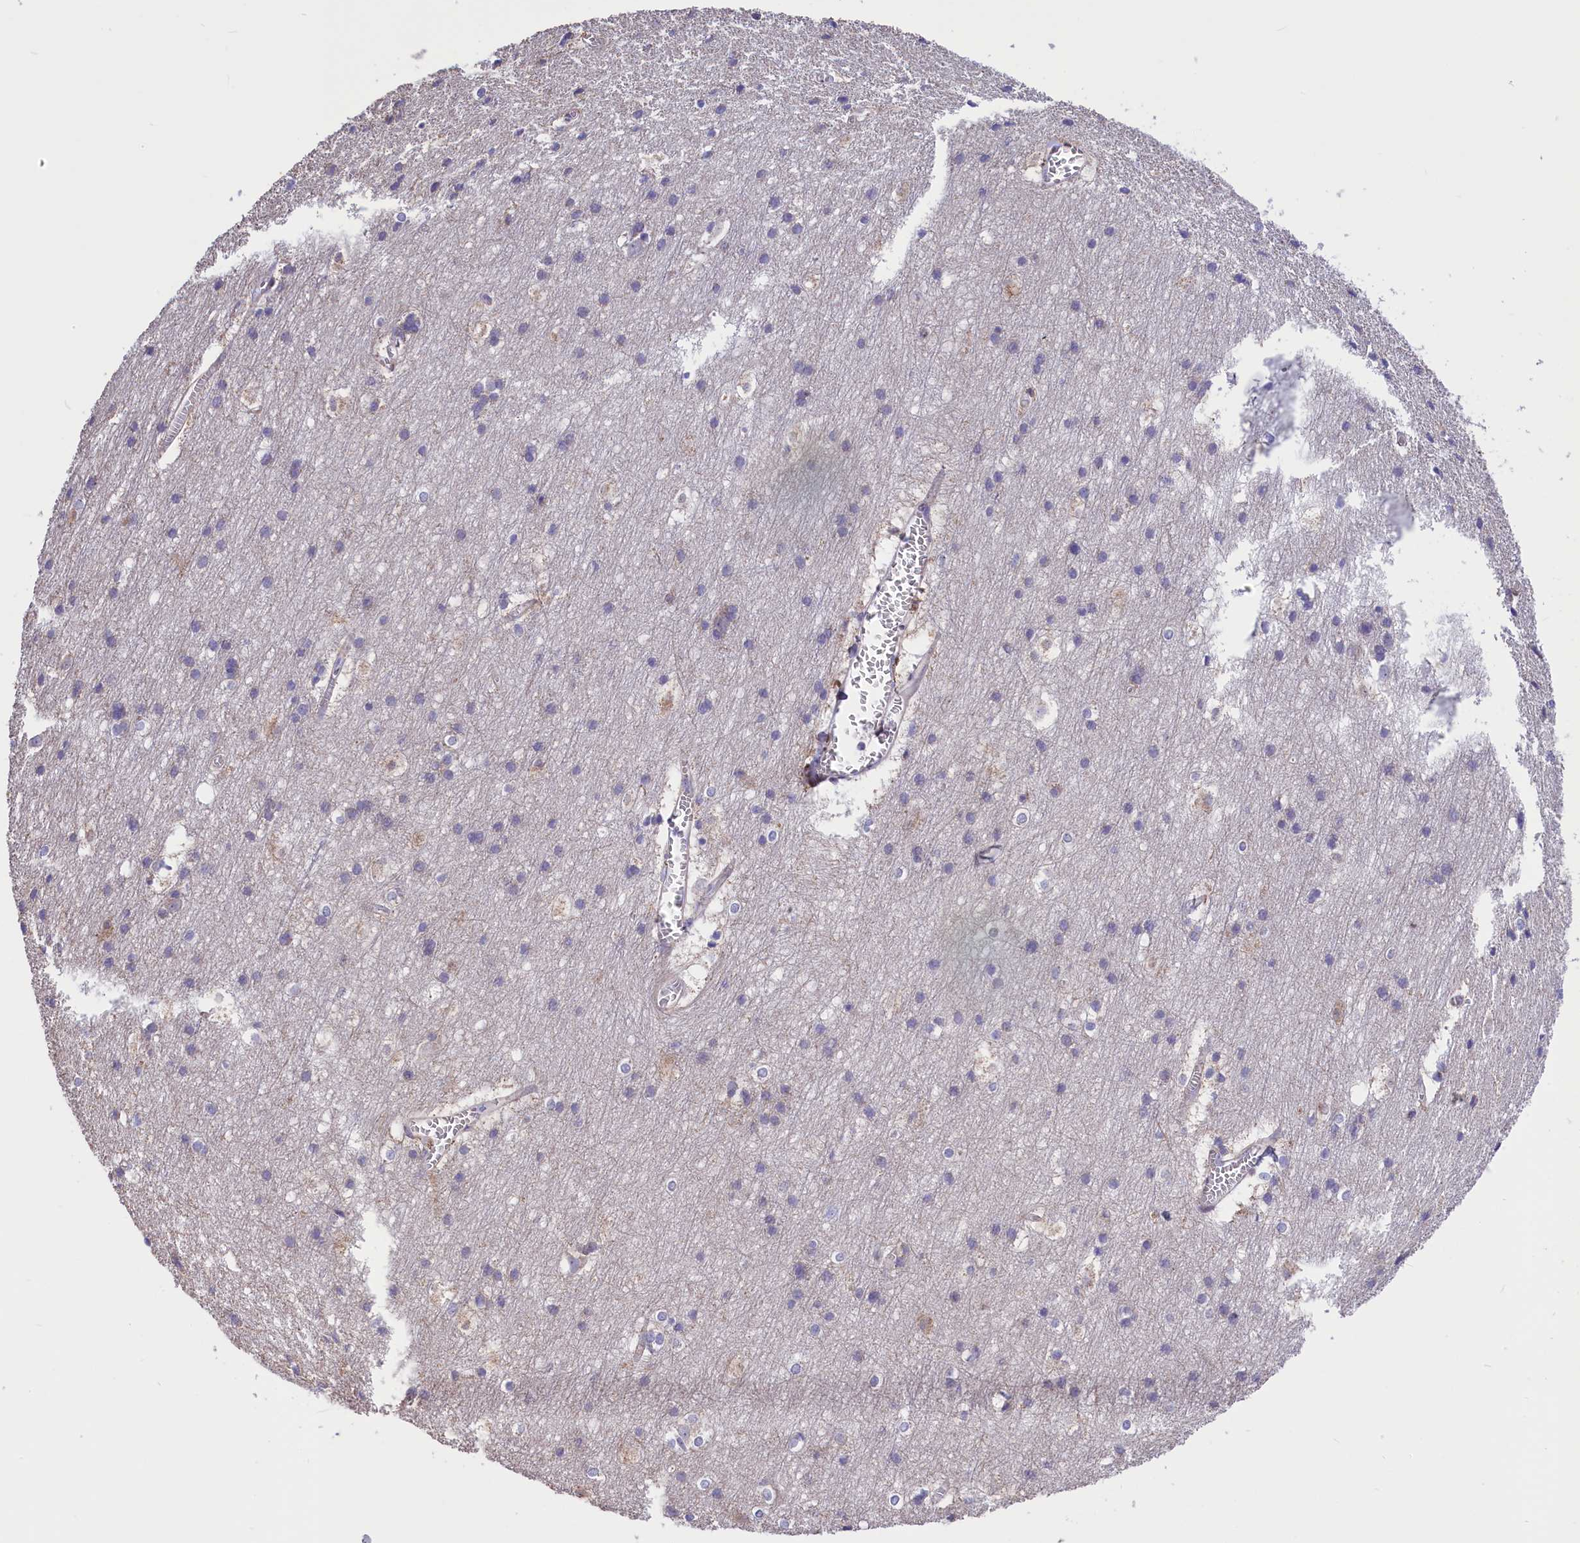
{"staining": {"intensity": "negative", "quantity": "none", "location": "none"}, "tissue": "cerebral cortex", "cell_type": "Endothelial cells", "image_type": "normal", "snomed": [{"axis": "morphology", "description": "Normal tissue, NOS"}, {"axis": "topography", "description": "Cerebral cortex"}], "caption": "Image shows no protein positivity in endothelial cells of unremarkable cerebral cortex.", "gene": "CYP2U1", "patient": {"sex": "male", "age": 54}}